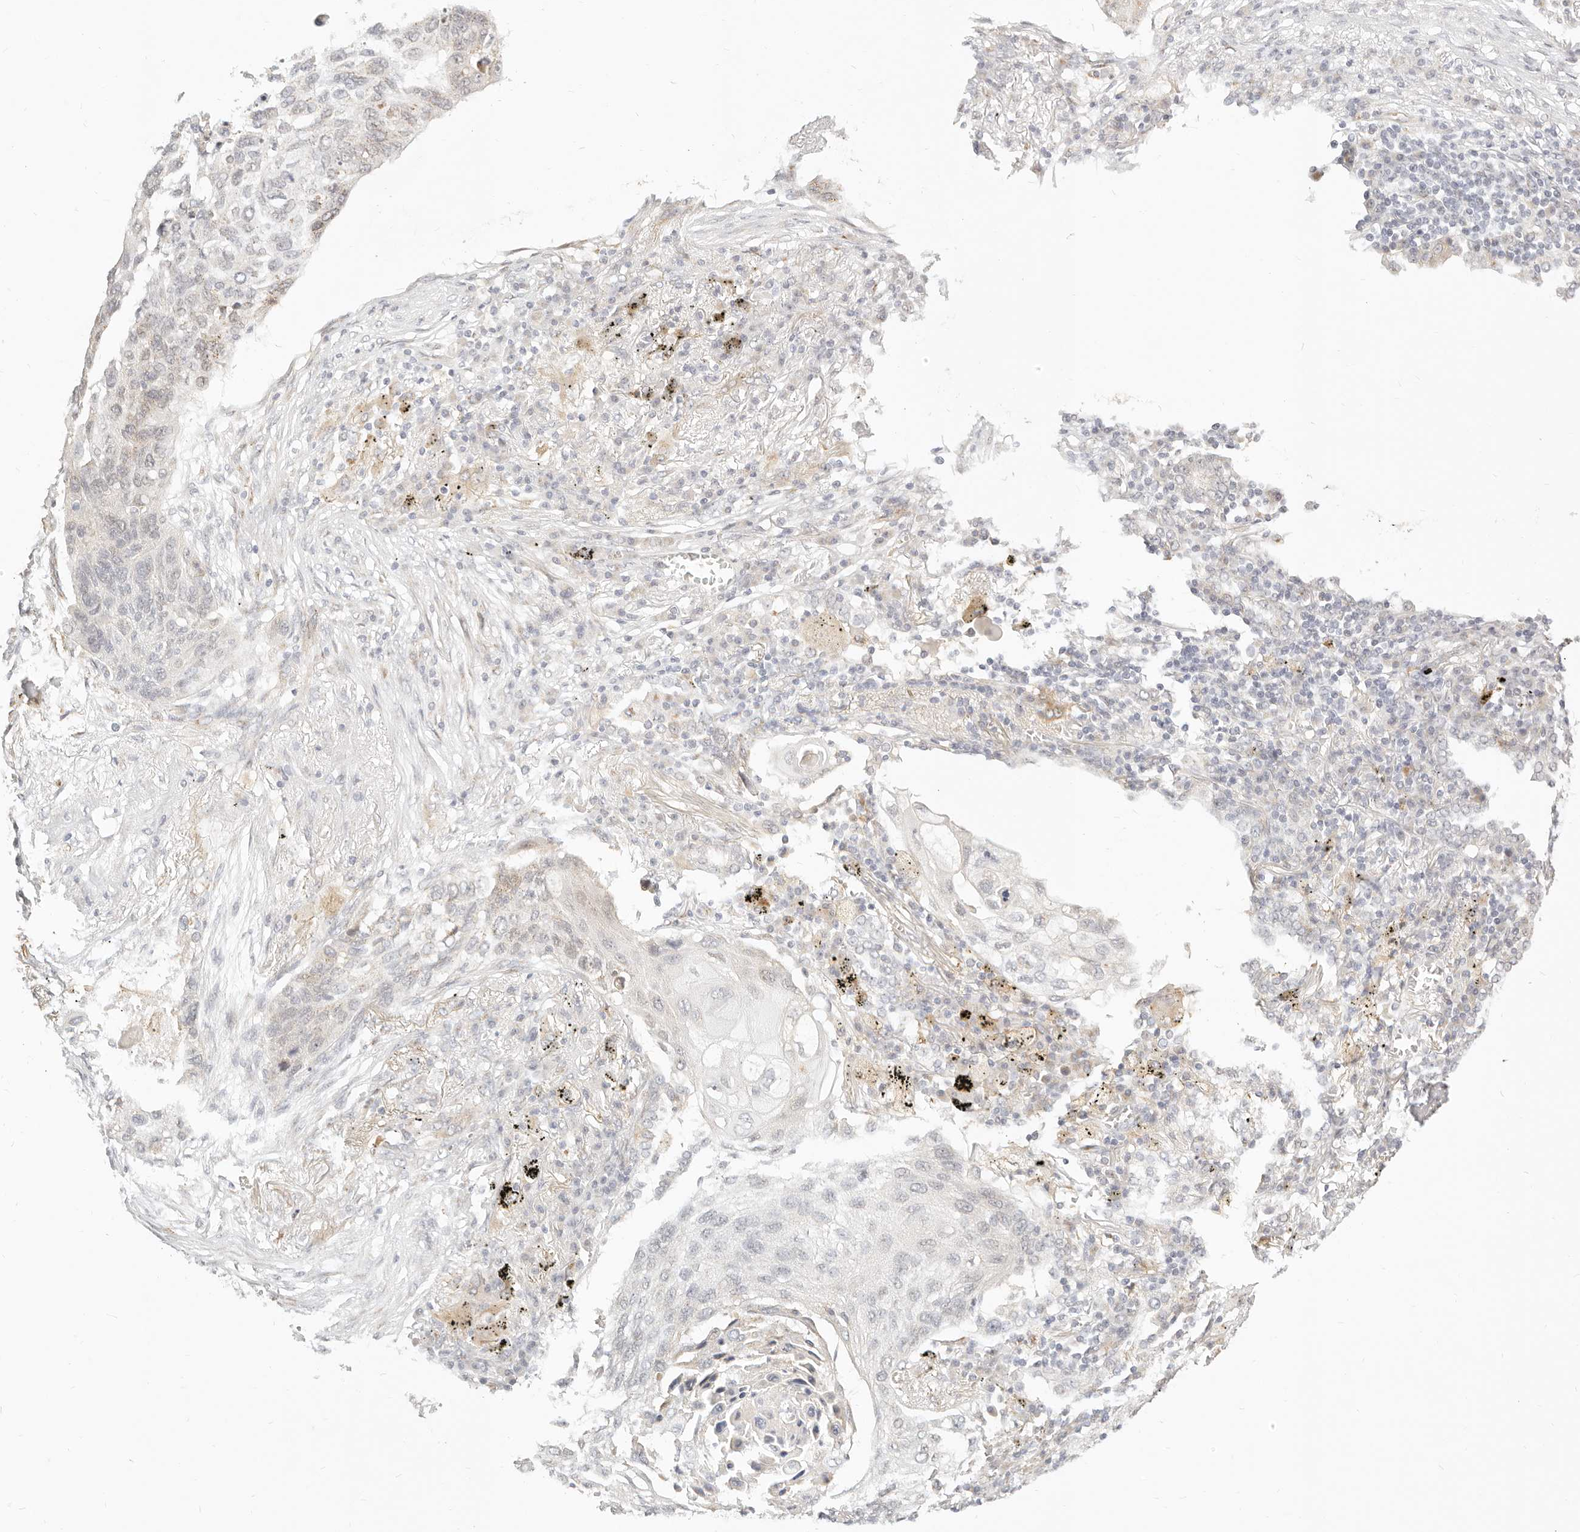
{"staining": {"intensity": "weak", "quantity": "<25%", "location": "cytoplasmic/membranous"}, "tissue": "lung cancer", "cell_type": "Tumor cells", "image_type": "cancer", "snomed": [{"axis": "morphology", "description": "Squamous cell carcinoma, NOS"}, {"axis": "topography", "description": "Lung"}], "caption": "Lung squamous cell carcinoma was stained to show a protein in brown. There is no significant expression in tumor cells.", "gene": "FAM20B", "patient": {"sex": "female", "age": 63}}